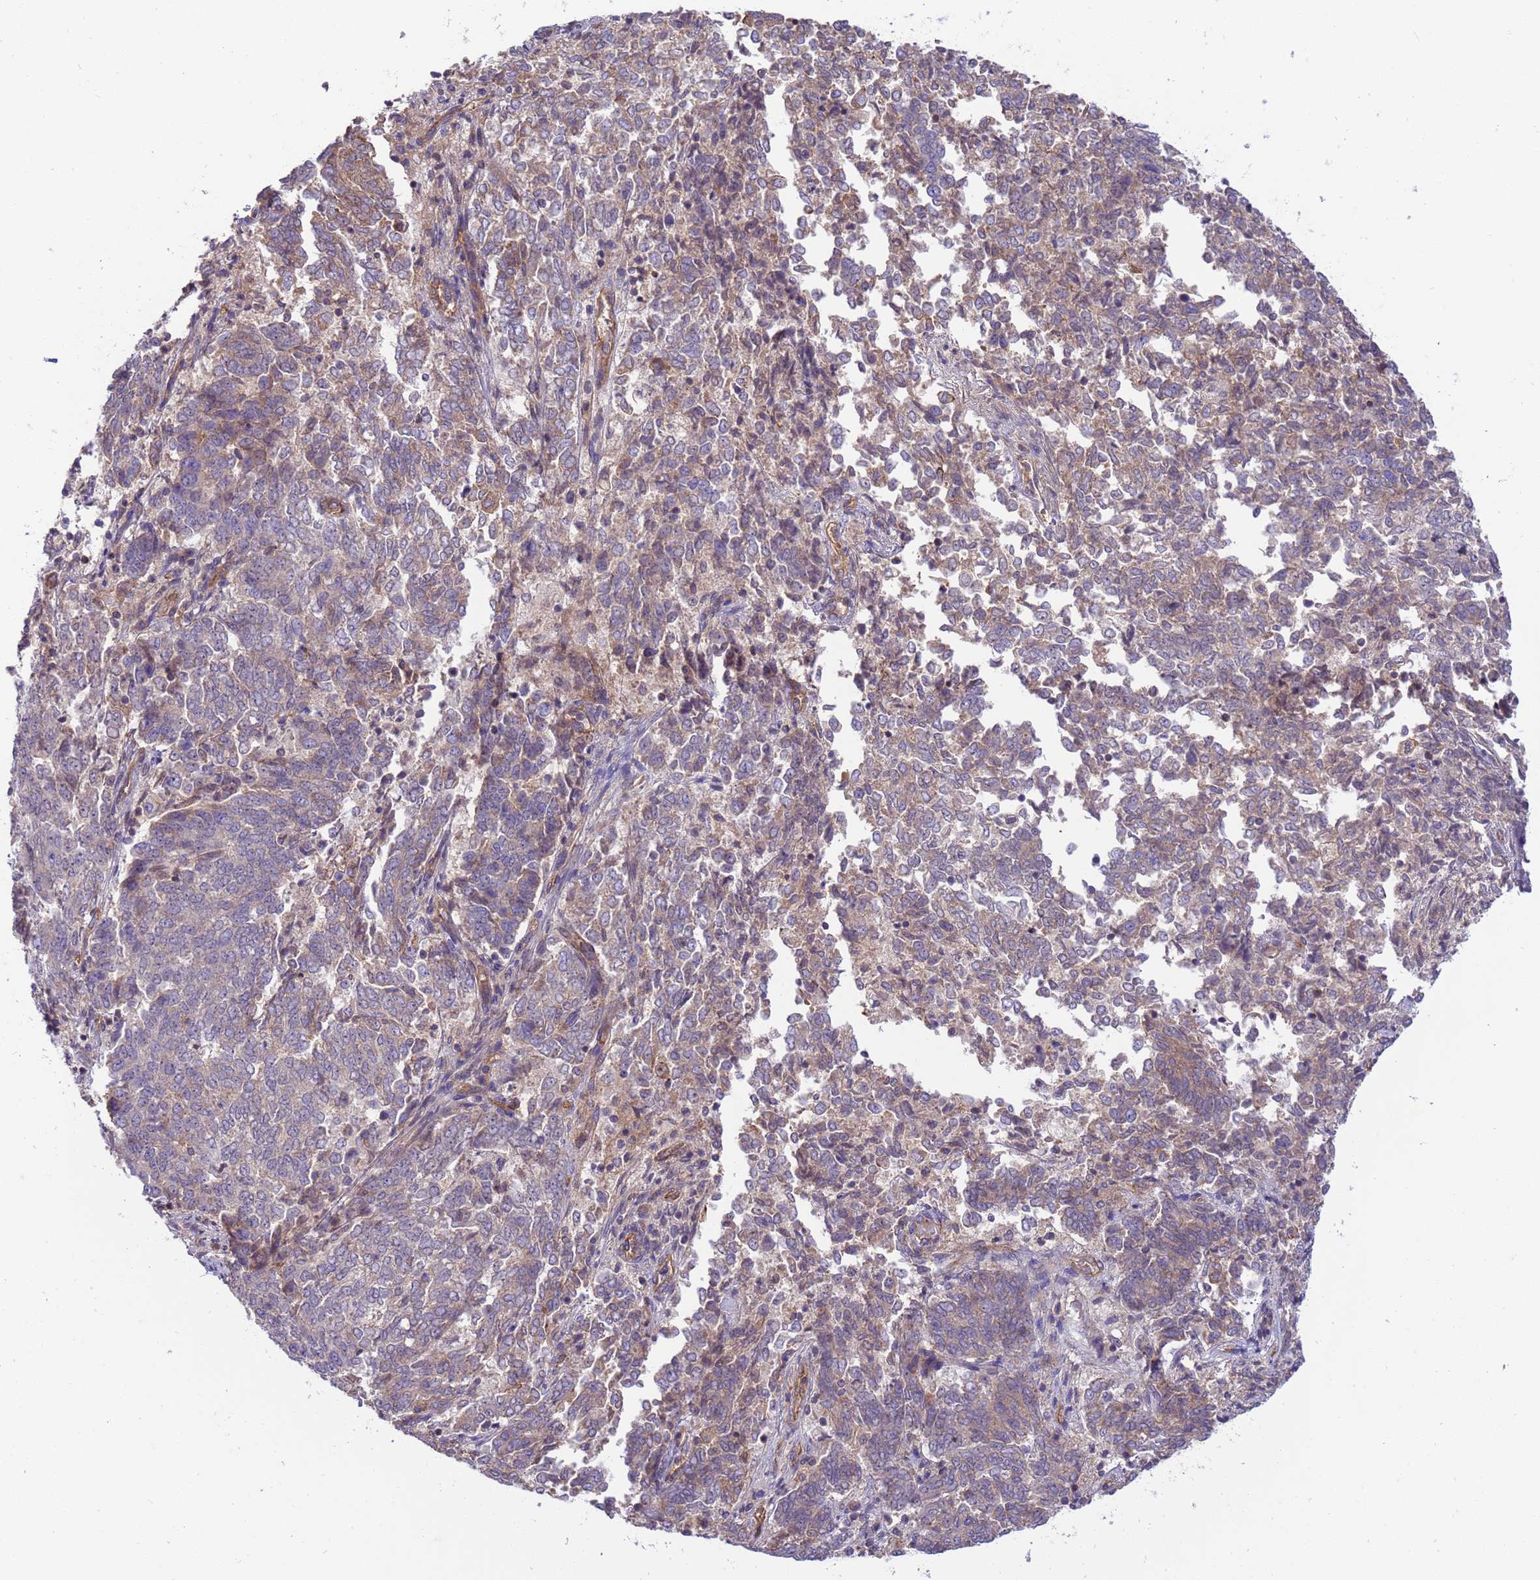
{"staining": {"intensity": "weak", "quantity": "25%-75%", "location": "cytoplasmic/membranous"}, "tissue": "endometrial cancer", "cell_type": "Tumor cells", "image_type": "cancer", "snomed": [{"axis": "morphology", "description": "Adenocarcinoma, NOS"}, {"axis": "topography", "description": "Endometrium"}], "caption": "Immunohistochemistry (IHC) of human endometrial cancer (adenocarcinoma) demonstrates low levels of weak cytoplasmic/membranous expression in approximately 25%-75% of tumor cells.", "gene": "SMCO3", "patient": {"sex": "female", "age": 80}}